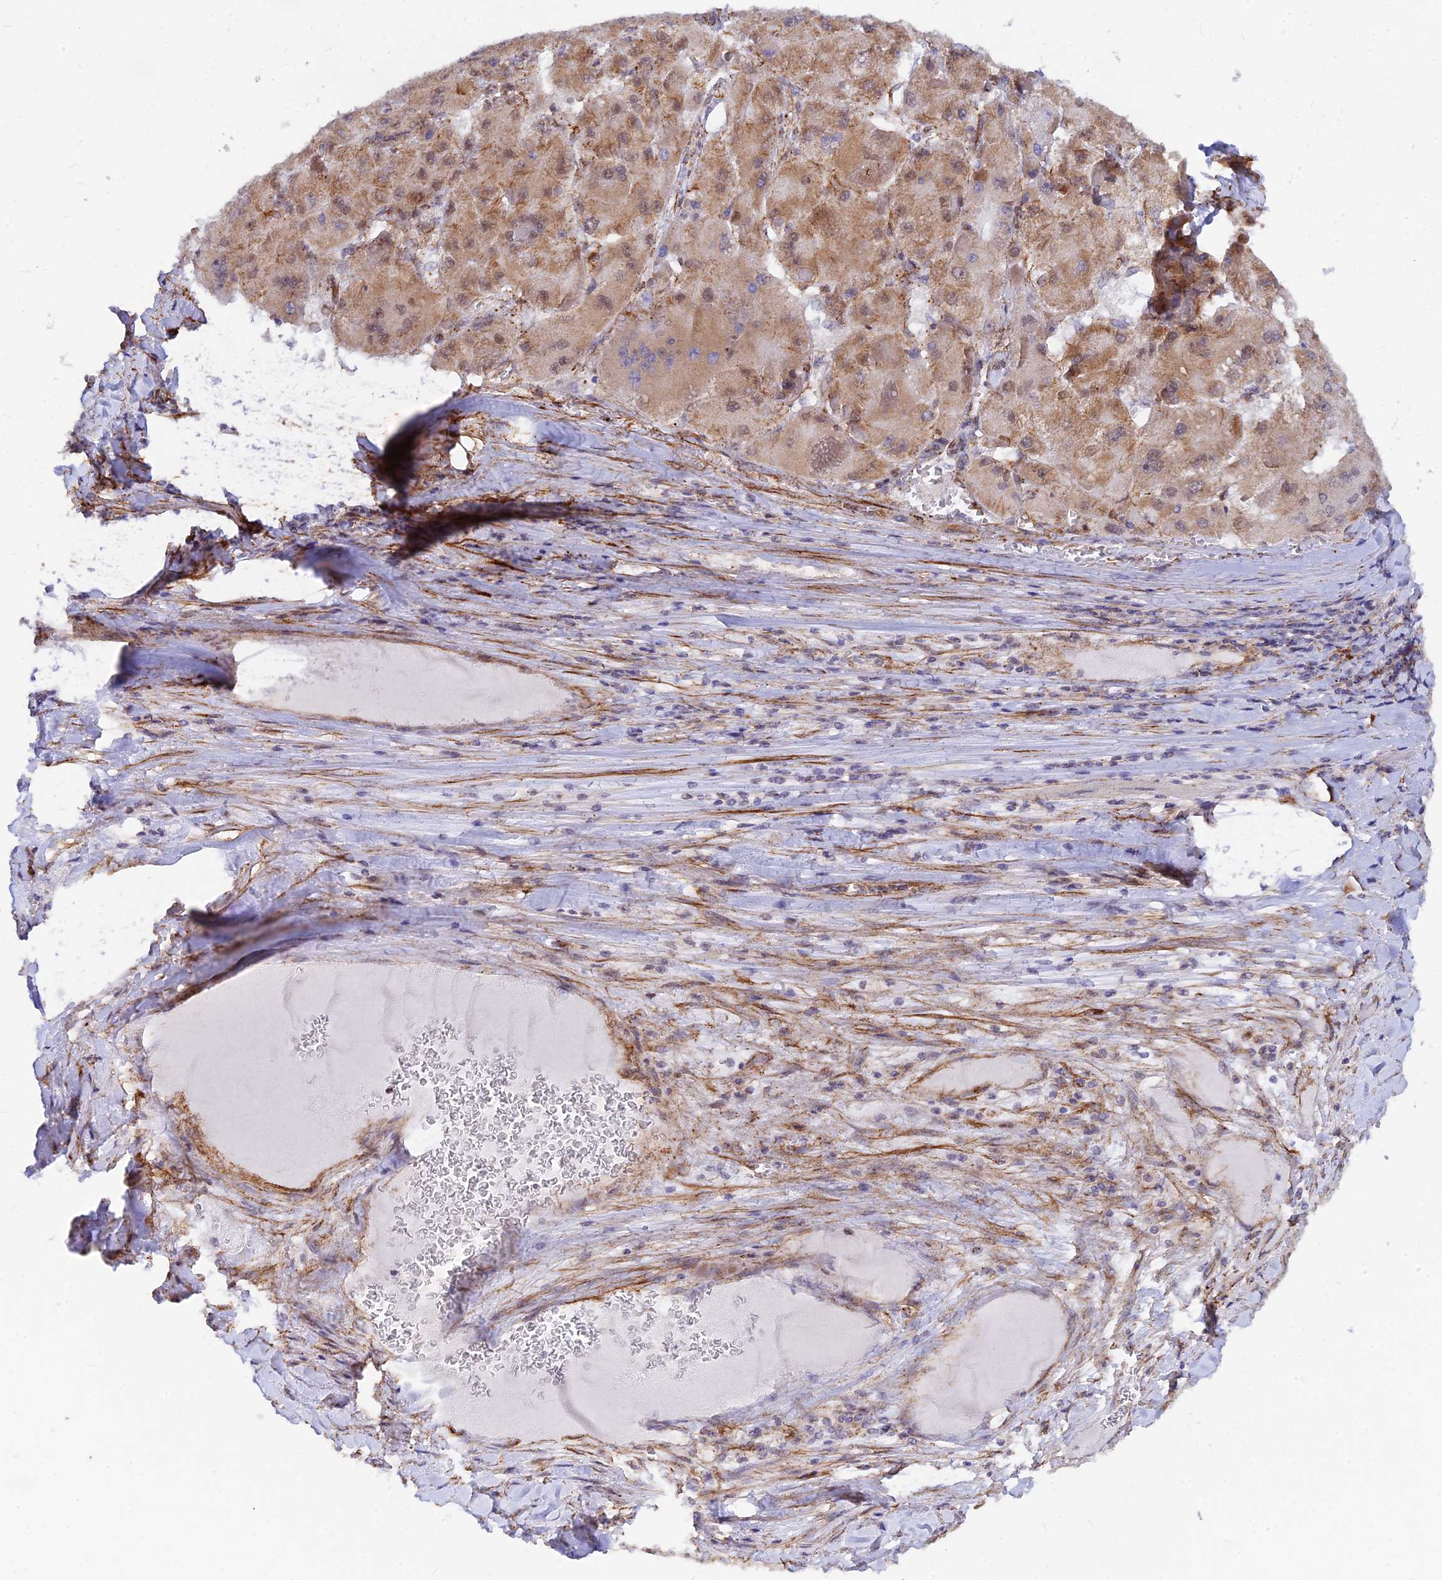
{"staining": {"intensity": "moderate", "quantity": ">75%", "location": "cytoplasmic/membranous,nuclear"}, "tissue": "liver cancer", "cell_type": "Tumor cells", "image_type": "cancer", "snomed": [{"axis": "morphology", "description": "Carcinoma, Hepatocellular, NOS"}, {"axis": "topography", "description": "Liver"}], "caption": "Human hepatocellular carcinoma (liver) stained with a protein marker displays moderate staining in tumor cells.", "gene": "VSTM2L", "patient": {"sex": "female", "age": 73}}